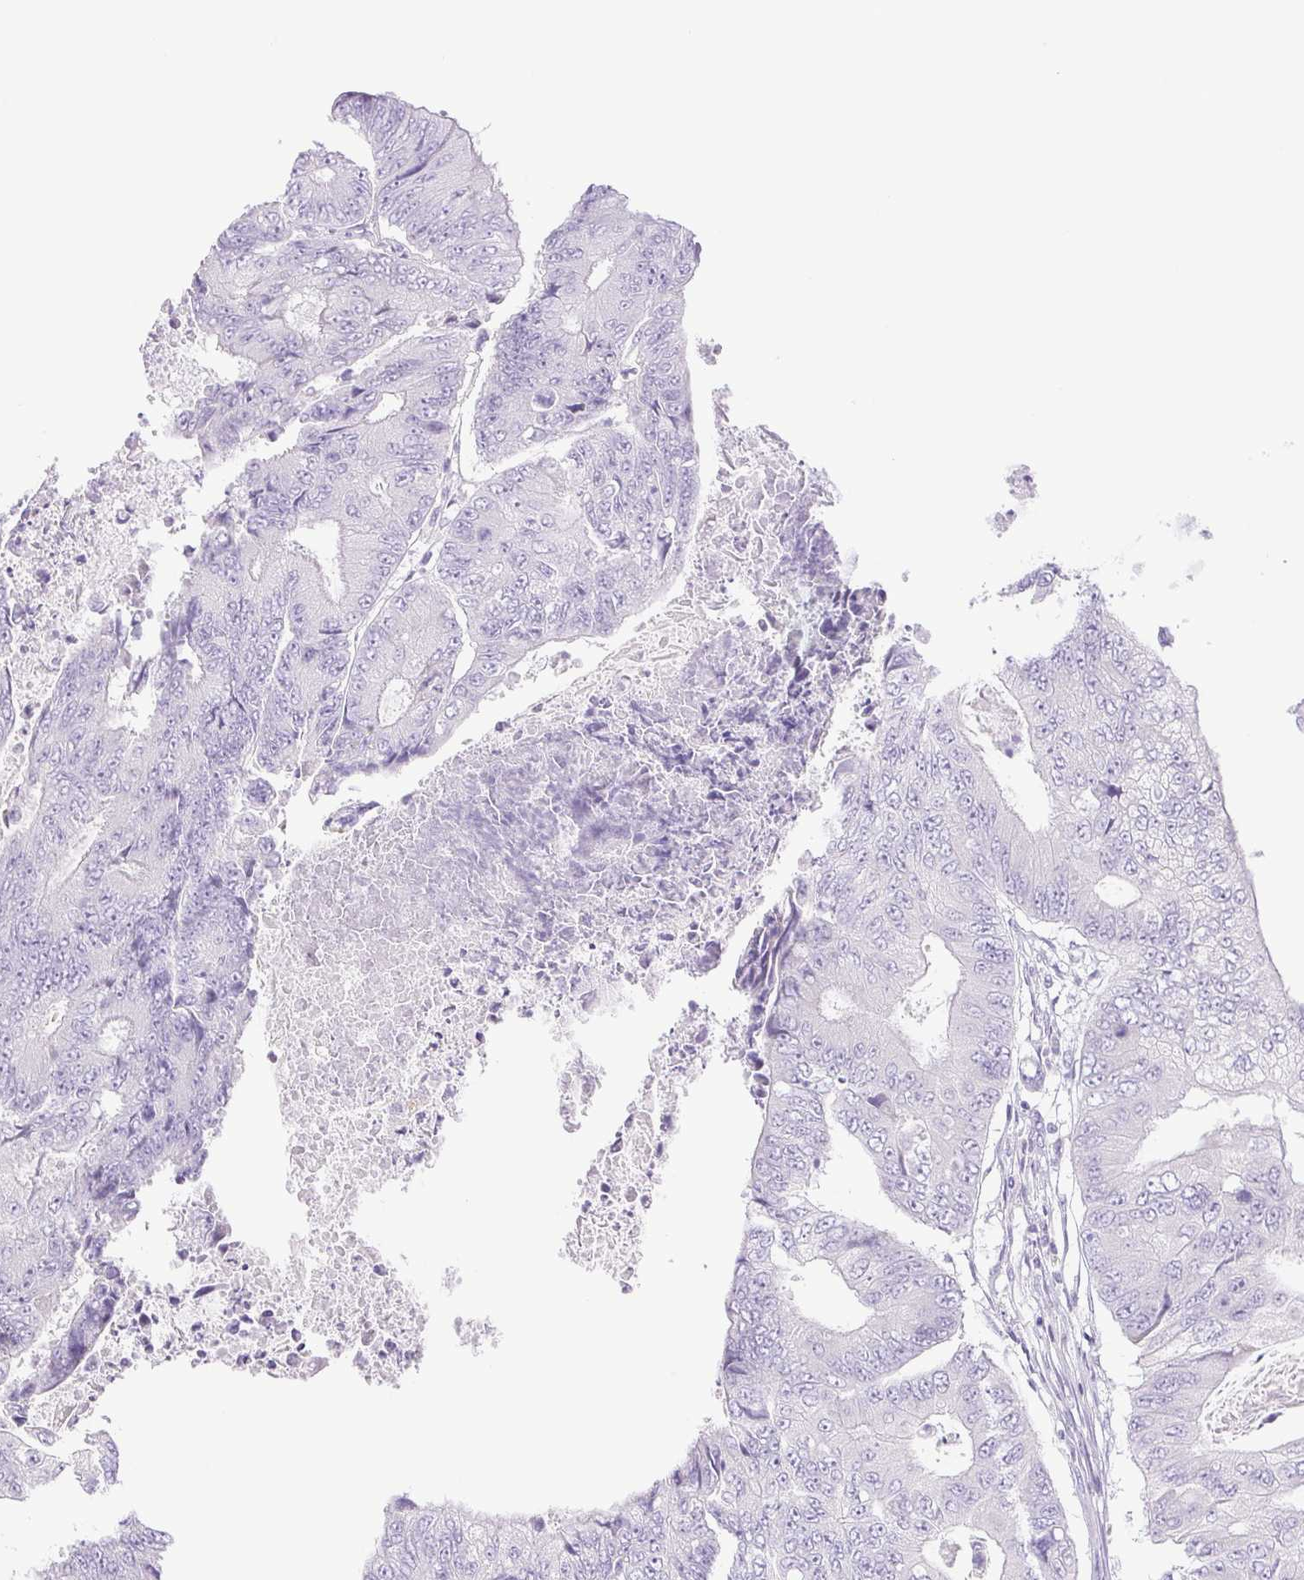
{"staining": {"intensity": "negative", "quantity": "none", "location": "none"}, "tissue": "colorectal cancer", "cell_type": "Tumor cells", "image_type": "cancer", "snomed": [{"axis": "morphology", "description": "Adenocarcinoma, NOS"}, {"axis": "topography", "description": "Colon"}], "caption": "Adenocarcinoma (colorectal) was stained to show a protein in brown. There is no significant staining in tumor cells.", "gene": "PAPPA2", "patient": {"sex": "female", "age": 48}}